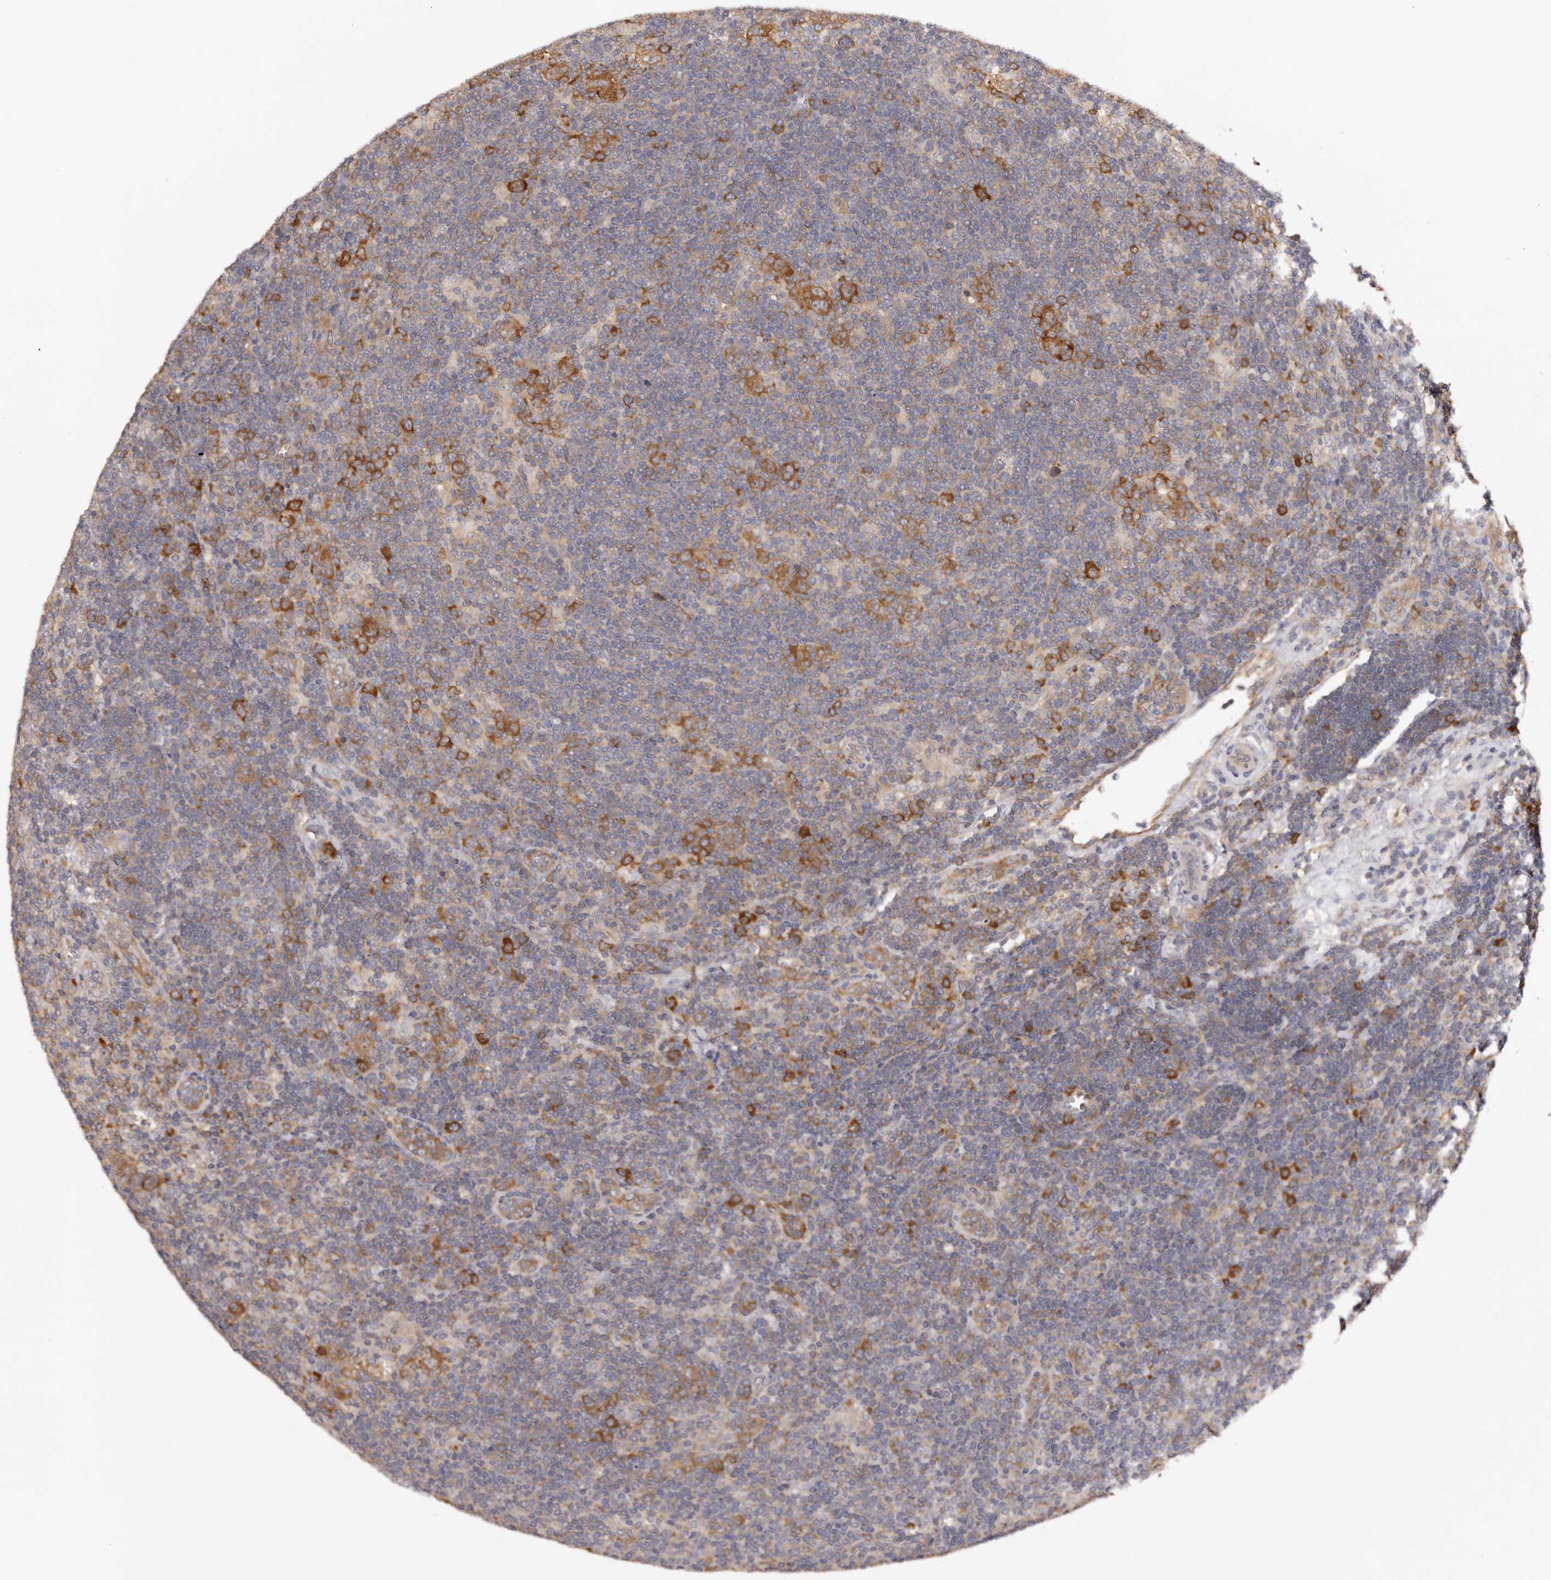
{"staining": {"intensity": "moderate", "quantity": ">75%", "location": "cytoplasmic/membranous"}, "tissue": "lymphoma", "cell_type": "Tumor cells", "image_type": "cancer", "snomed": [{"axis": "morphology", "description": "Hodgkin's disease, NOS"}, {"axis": "topography", "description": "Lymph node"}], "caption": "This micrograph demonstrates immunohistochemistry (IHC) staining of lymphoma, with medium moderate cytoplasmic/membranous expression in about >75% of tumor cells.", "gene": "LTV1", "patient": {"sex": "female", "age": 57}}